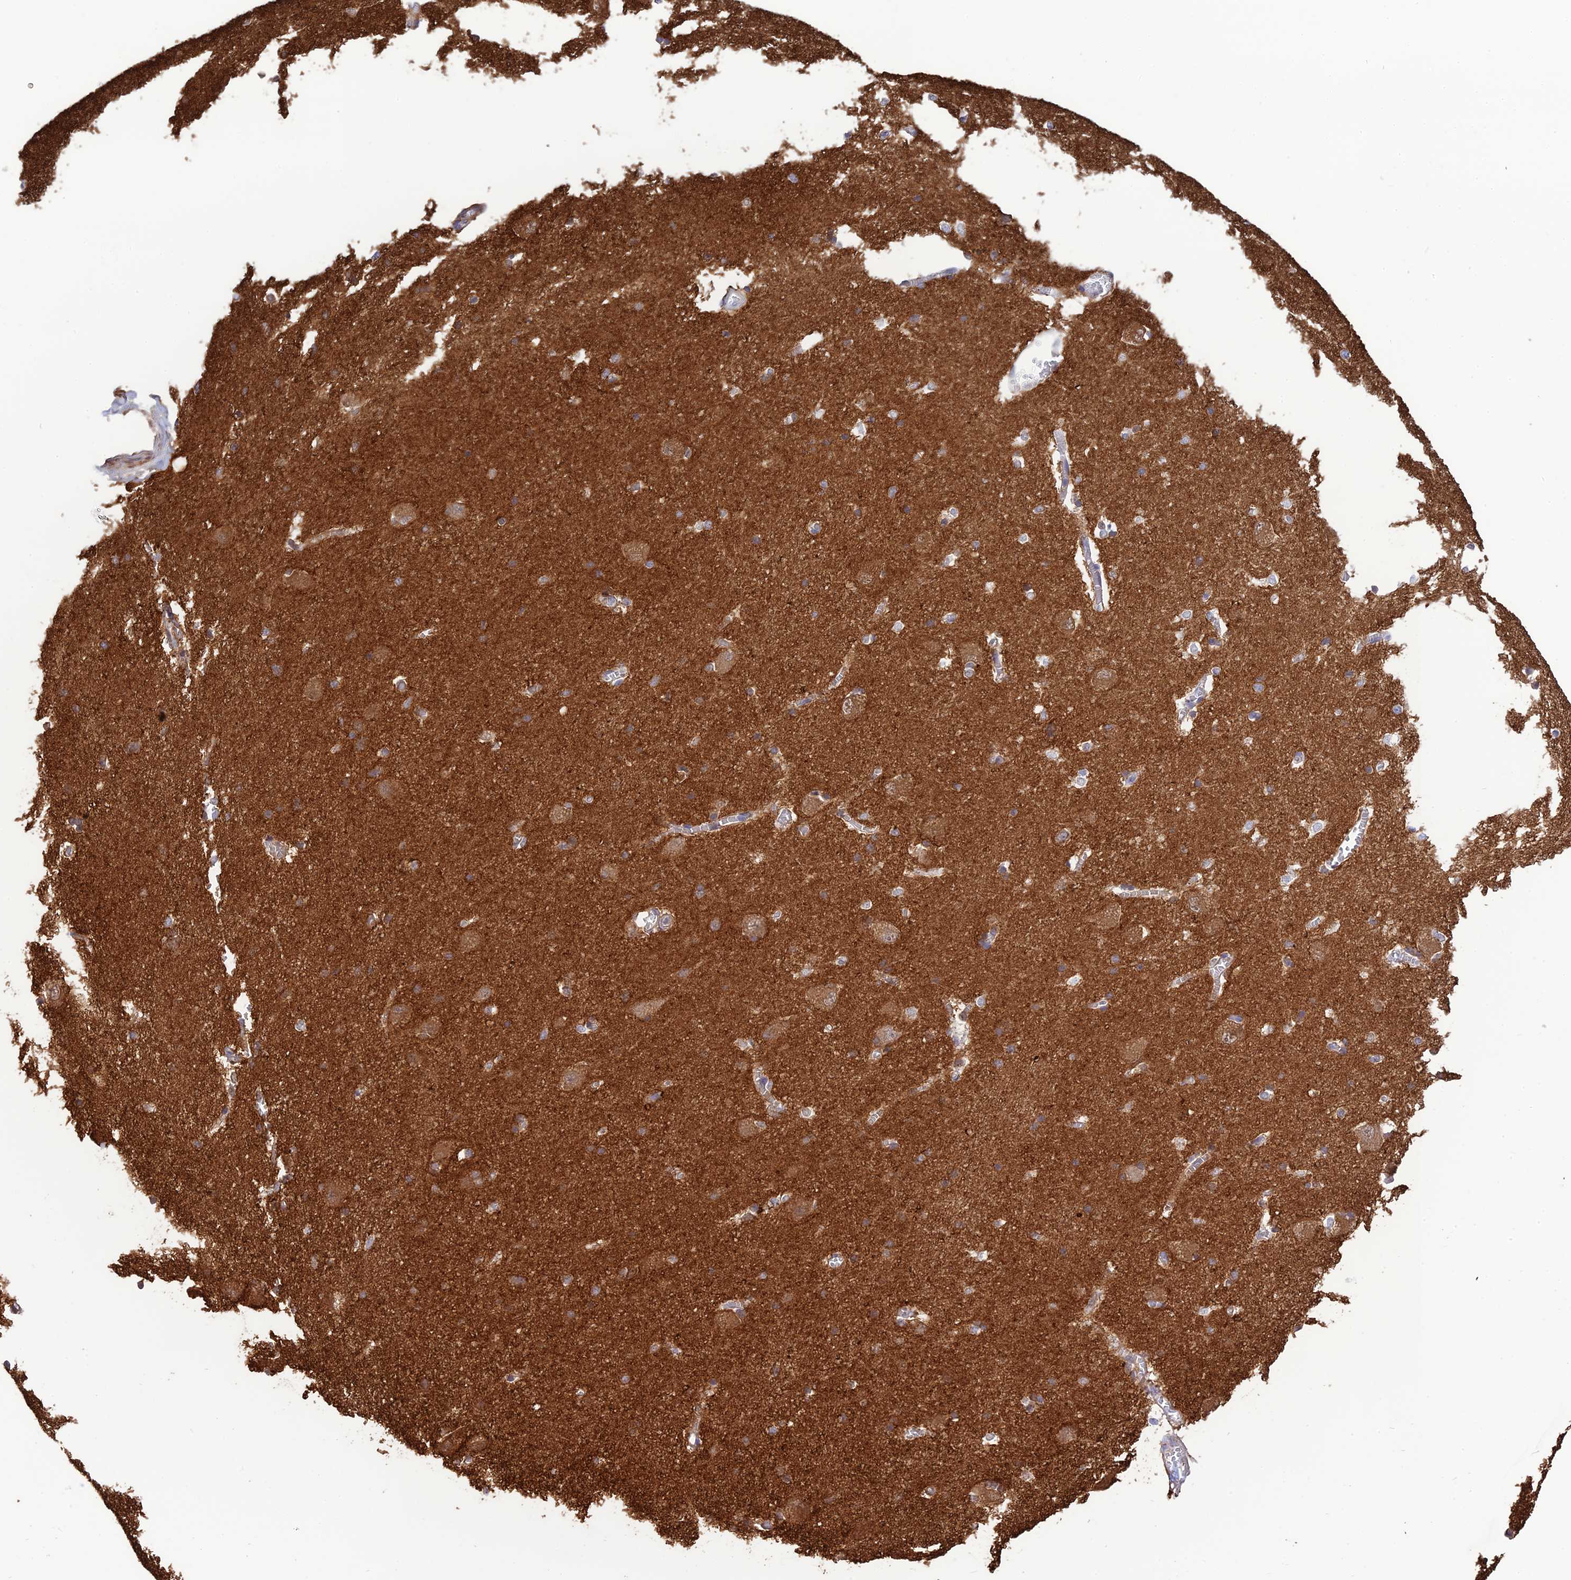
{"staining": {"intensity": "moderate", "quantity": "25%-75%", "location": "cytoplasmic/membranous"}, "tissue": "caudate", "cell_type": "Glial cells", "image_type": "normal", "snomed": [{"axis": "morphology", "description": "Normal tissue, NOS"}, {"axis": "topography", "description": "Lateral ventricle wall"}], "caption": "Unremarkable caudate reveals moderate cytoplasmic/membranous staining in about 25%-75% of glial cells, visualized by immunohistochemistry. (DAB IHC with brightfield microscopy, high magnification).", "gene": "XPO7", "patient": {"sex": "male", "age": 37}}